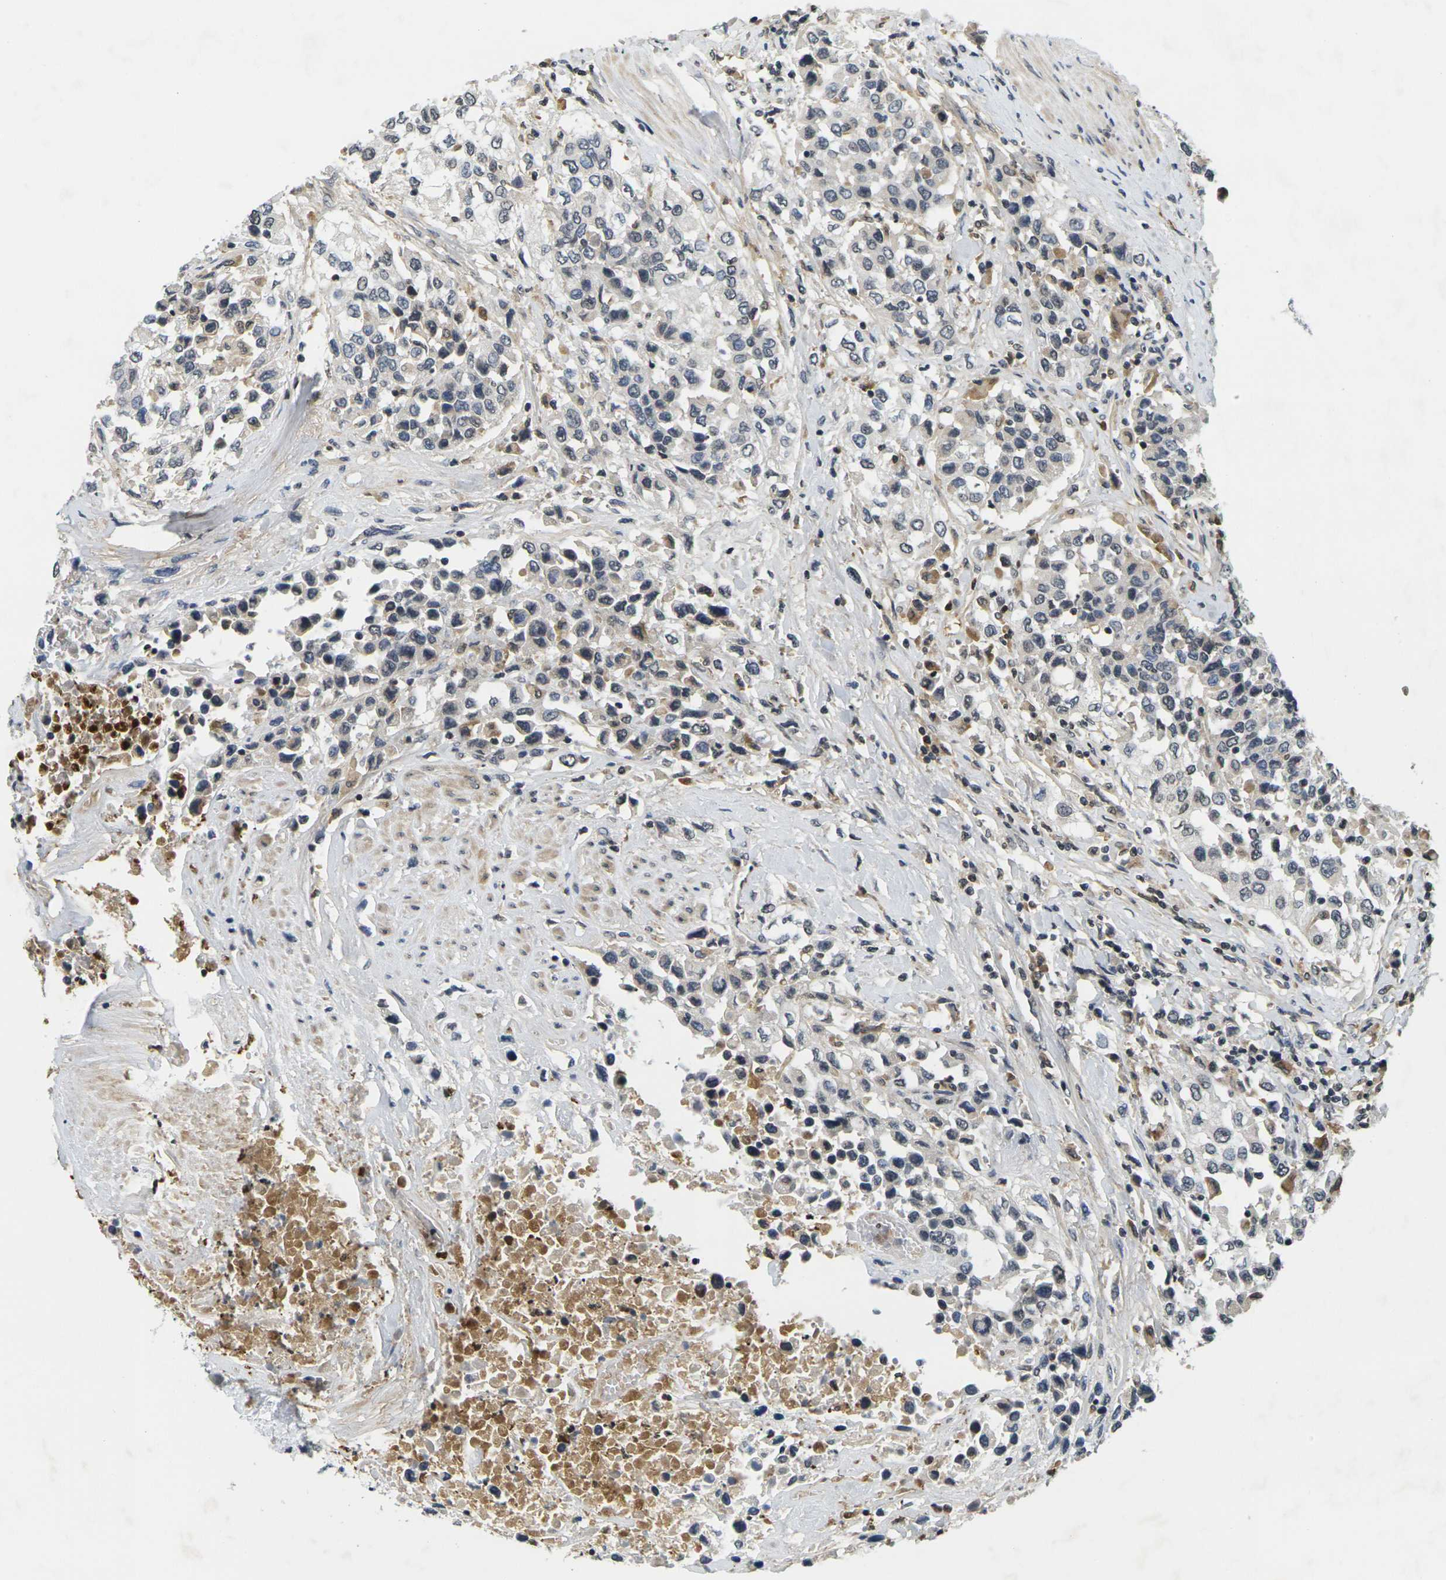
{"staining": {"intensity": "negative", "quantity": "none", "location": "none"}, "tissue": "urothelial cancer", "cell_type": "Tumor cells", "image_type": "cancer", "snomed": [{"axis": "morphology", "description": "Urothelial carcinoma, High grade"}, {"axis": "topography", "description": "Urinary bladder"}], "caption": "The image reveals no staining of tumor cells in urothelial carcinoma (high-grade). (DAB IHC with hematoxylin counter stain).", "gene": "C1QC", "patient": {"sex": "female", "age": 80}}